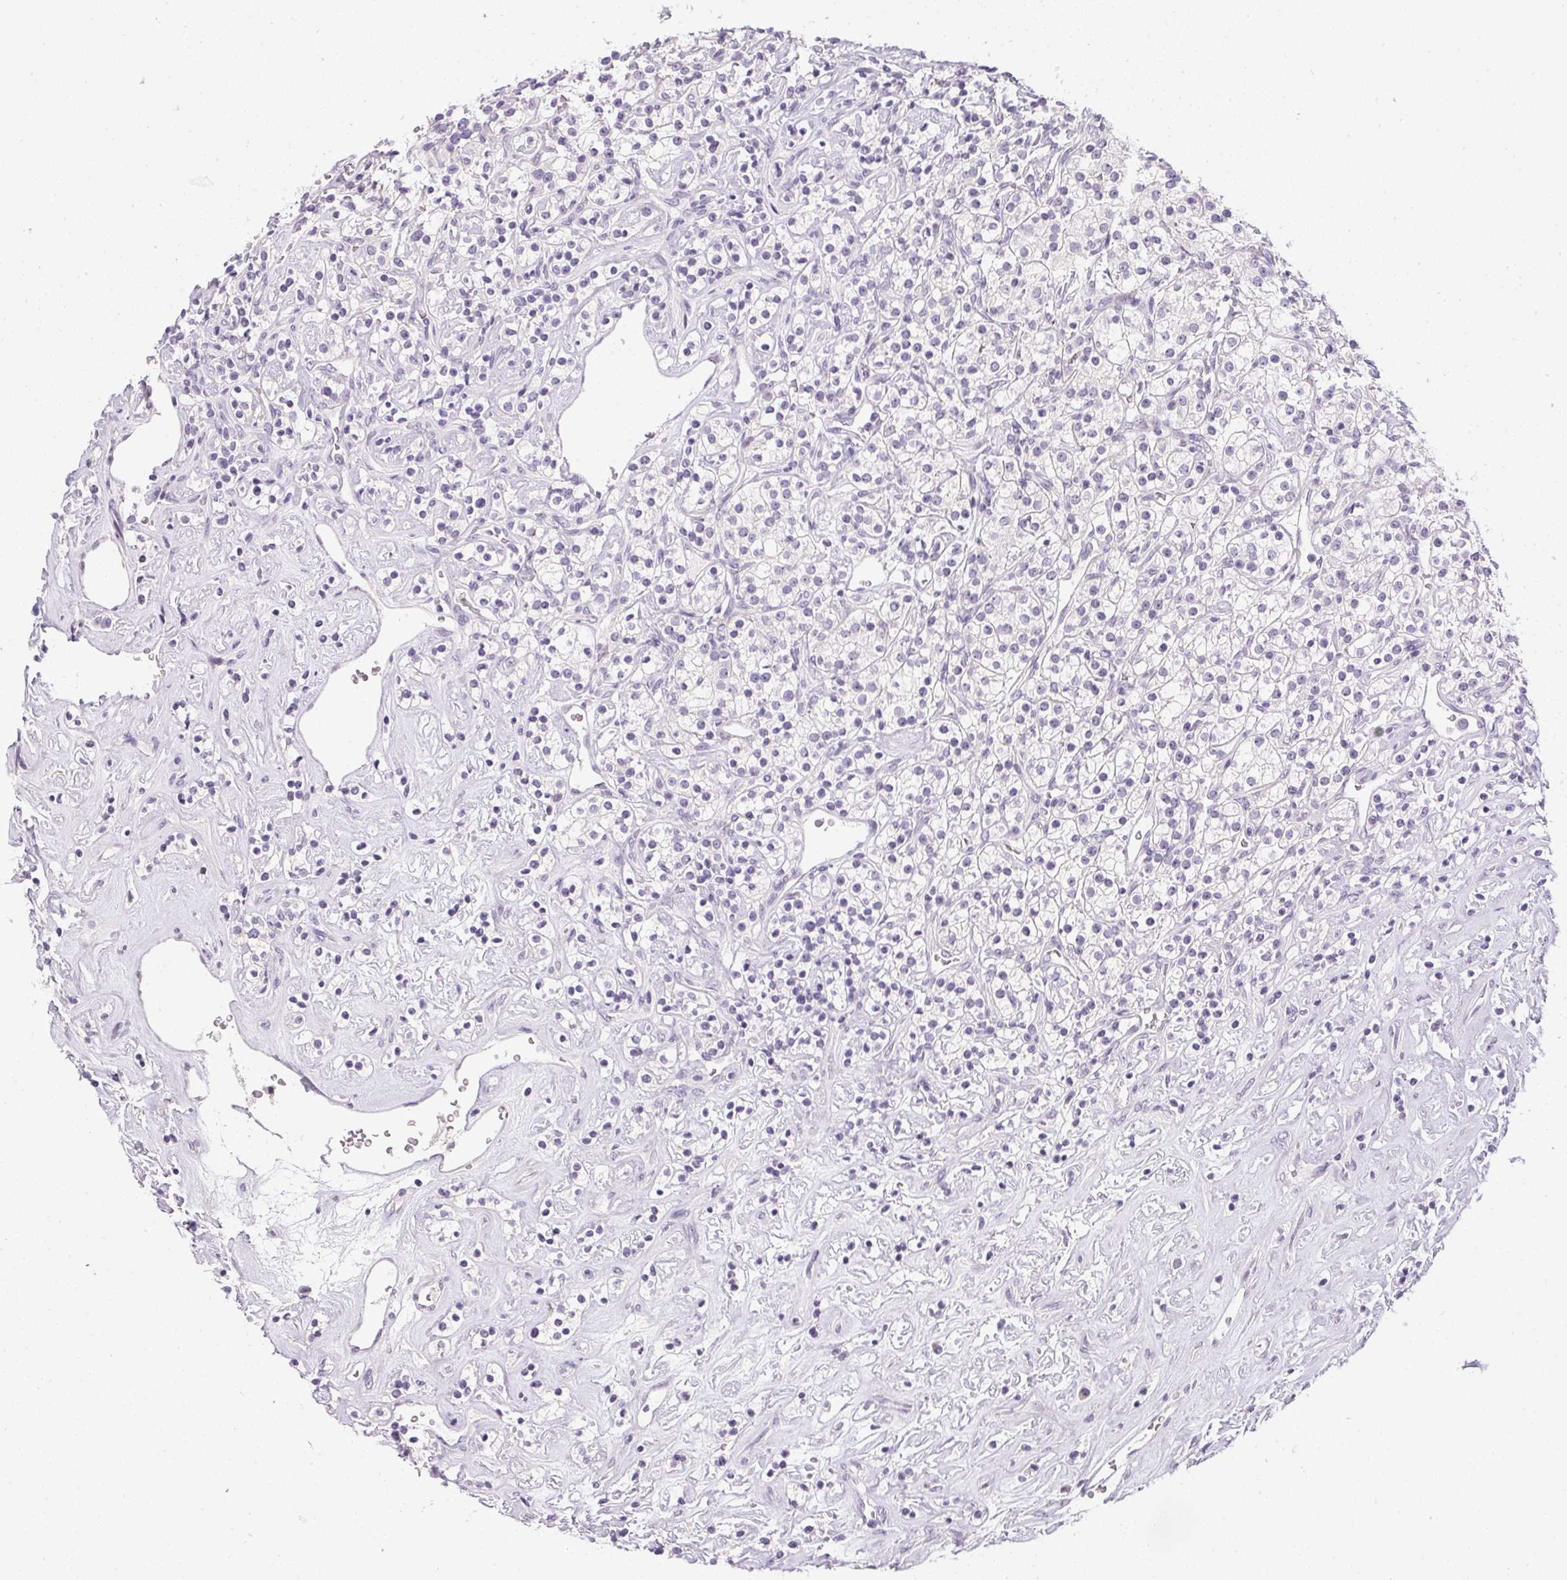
{"staining": {"intensity": "negative", "quantity": "none", "location": "none"}, "tissue": "renal cancer", "cell_type": "Tumor cells", "image_type": "cancer", "snomed": [{"axis": "morphology", "description": "Adenocarcinoma, NOS"}, {"axis": "topography", "description": "Kidney"}], "caption": "Renal cancer (adenocarcinoma) was stained to show a protein in brown. There is no significant expression in tumor cells. (DAB (3,3'-diaminobenzidine) immunohistochemistry (IHC) visualized using brightfield microscopy, high magnification).", "gene": "GSDMC", "patient": {"sex": "male", "age": 77}}